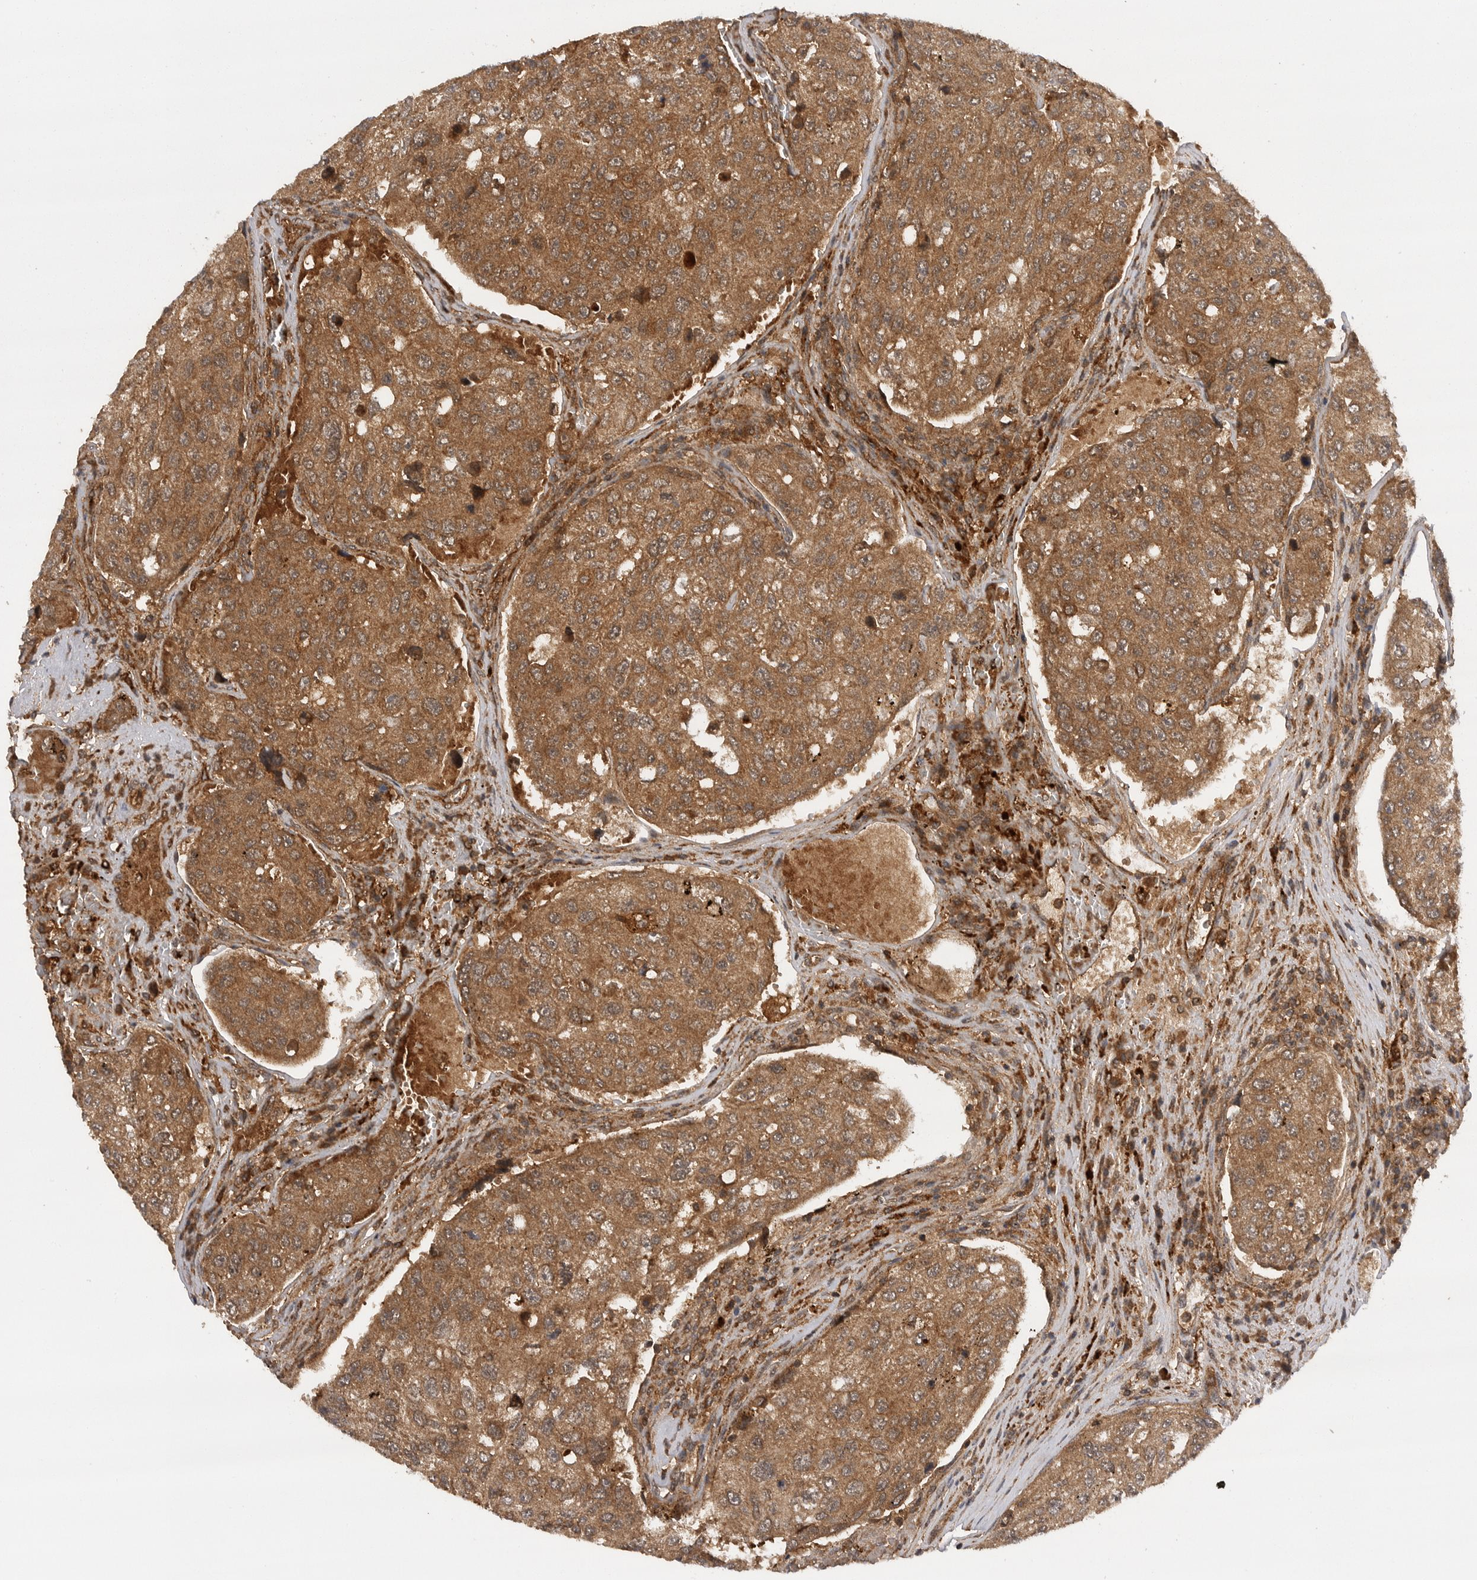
{"staining": {"intensity": "moderate", "quantity": ">75%", "location": "cytoplasmic/membranous"}, "tissue": "urothelial cancer", "cell_type": "Tumor cells", "image_type": "cancer", "snomed": [{"axis": "morphology", "description": "Urothelial carcinoma, High grade"}, {"axis": "topography", "description": "Lymph node"}, {"axis": "topography", "description": "Urinary bladder"}], "caption": "Brown immunohistochemical staining in human urothelial carcinoma (high-grade) reveals moderate cytoplasmic/membranous positivity in about >75% of tumor cells. (brown staining indicates protein expression, while blue staining denotes nuclei).", "gene": "PRDX4", "patient": {"sex": "male", "age": 51}}